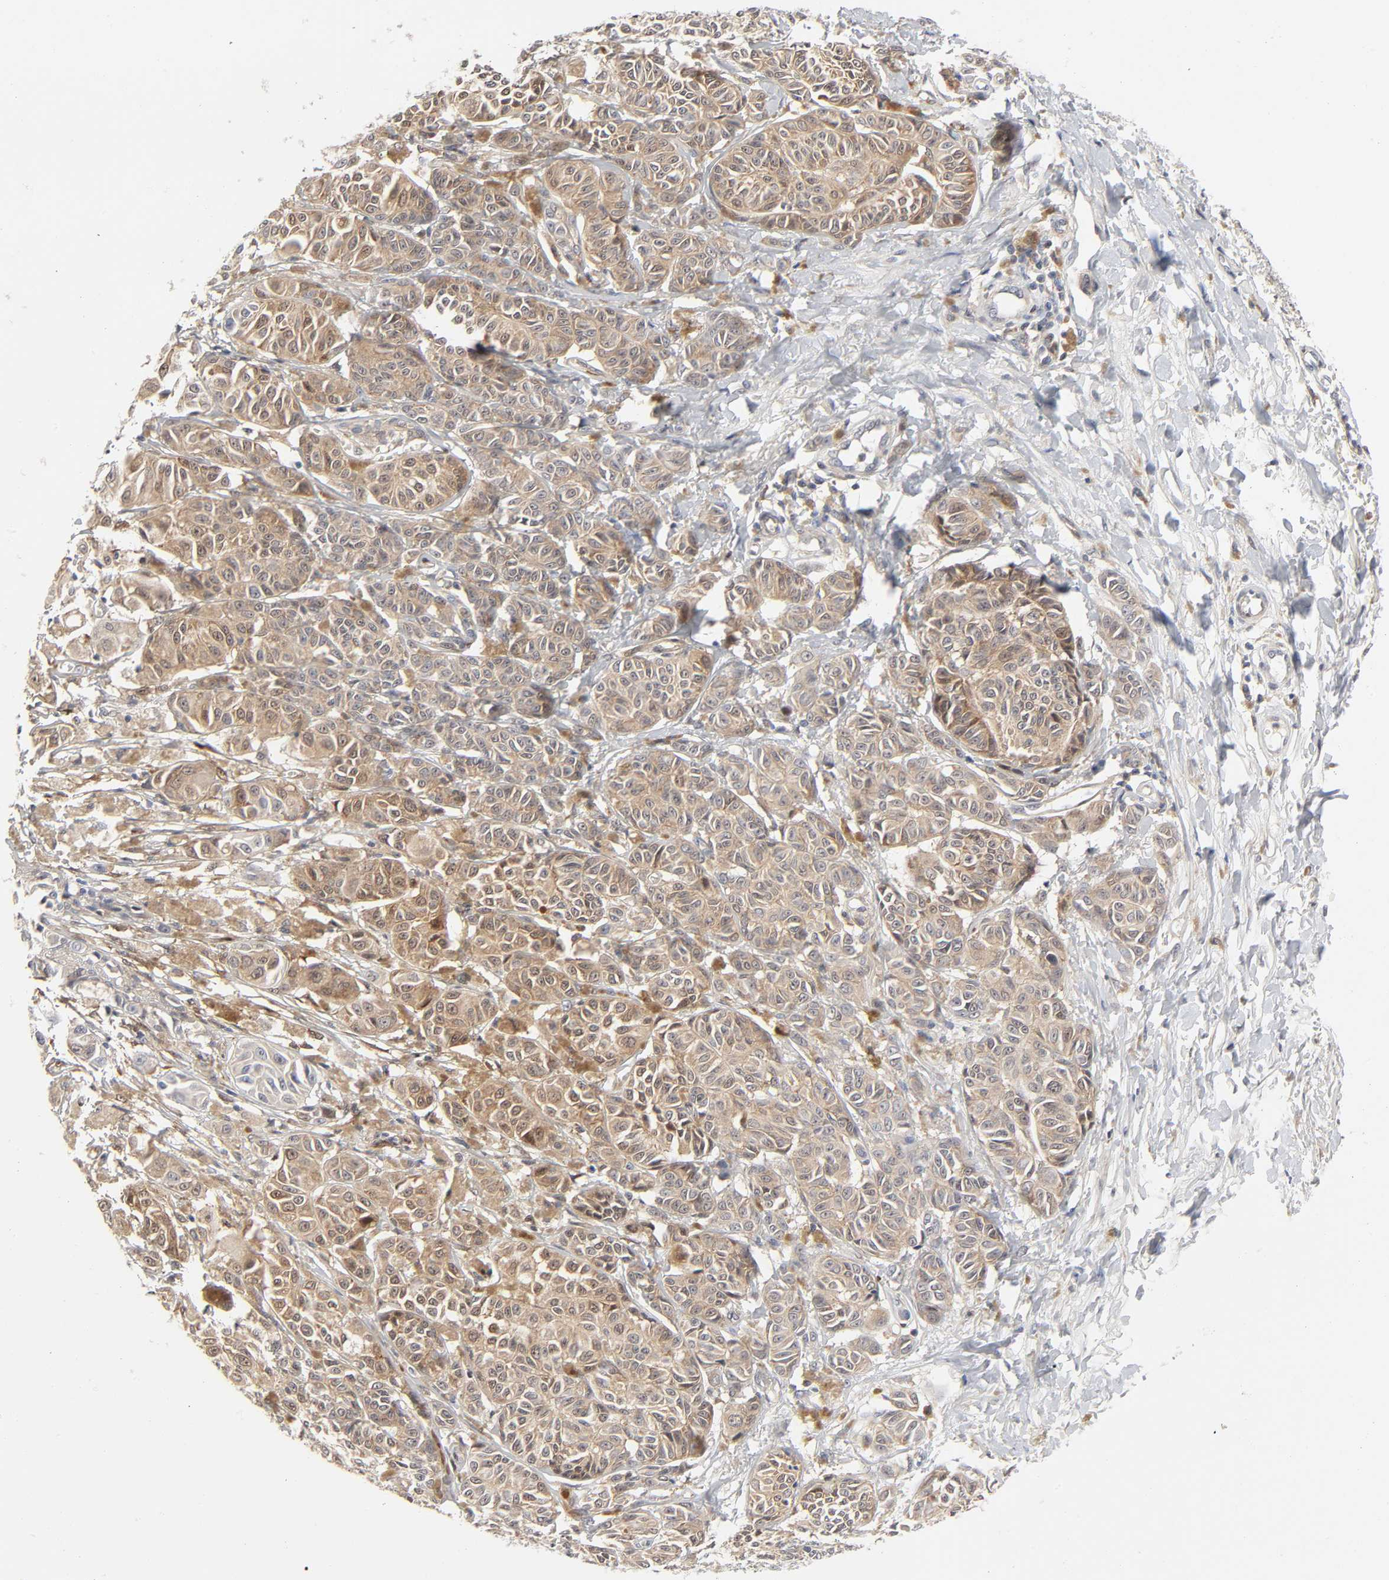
{"staining": {"intensity": "moderate", "quantity": ">75%", "location": "cytoplasmic/membranous"}, "tissue": "melanoma", "cell_type": "Tumor cells", "image_type": "cancer", "snomed": [{"axis": "morphology", "description": "Malignant melanoma, NOS"}, {"axis": "topography", "description": "Skin"}], "caption": "A medium amount of moderate cytoplasmic/membranous expression is identified in about >75% of tumor cells in melanoma tissue.", "gene": "PTEN", "patient": {"sex": "male", "age": 76}}